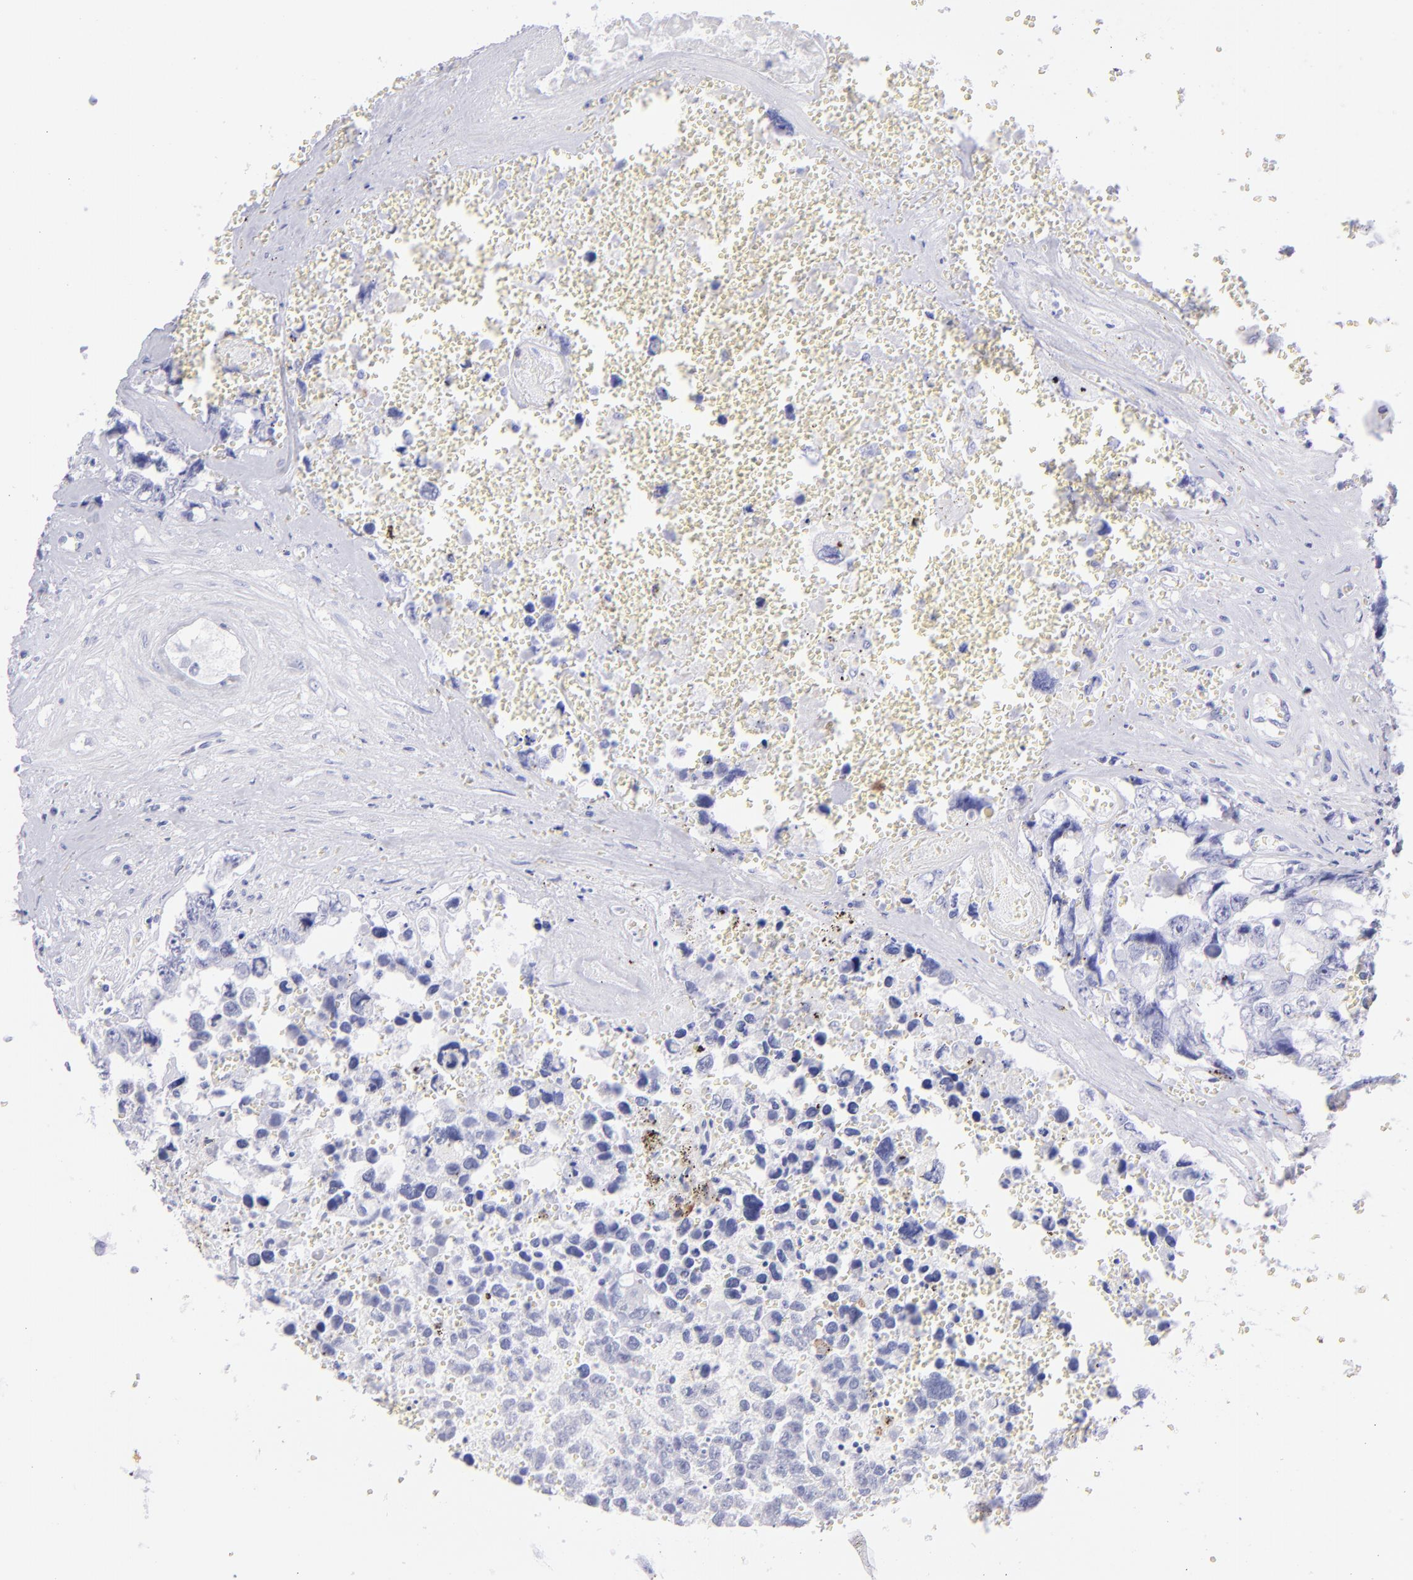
{"staining": {"intensity": "negative", "quantity": "none", "location": "none"}, "tissue": "testis cancer", "cell_type": "Tumor cells", "image_type": "cancer", "snomed": [{"axis": "morphology", "description": "Carcinoma, Embryonal, NOS"}, {"axis": "topography", "description": "Testis"}], "caption": "Tumor cells show no significant protein positivity in testis cancer.", "gene": "CD72", "patient": {"sex": "male", "age": 31}}